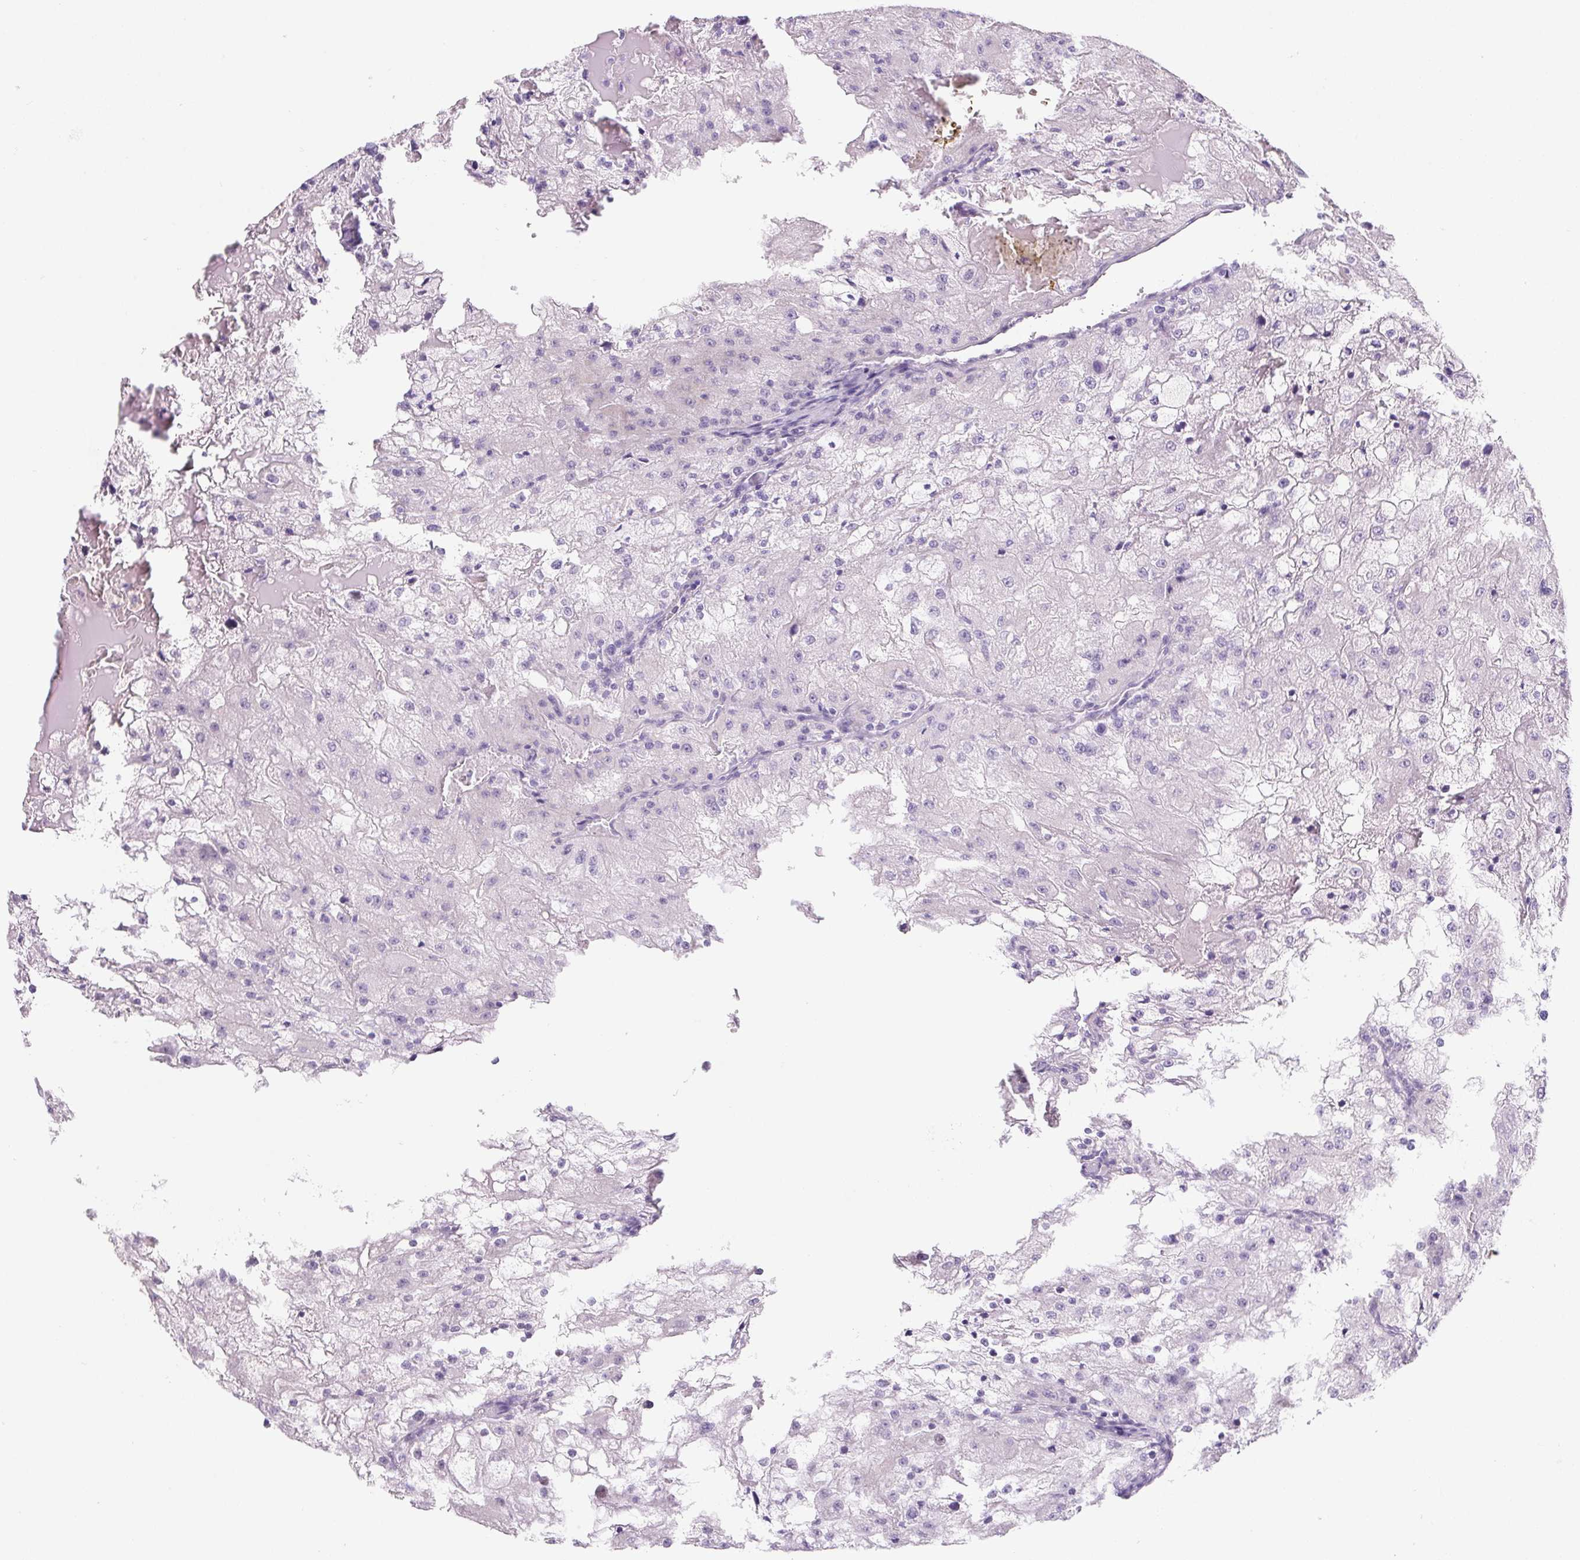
{"staining": {"intensity": "negative", "quantity": "none", "location": "none"}, "tissue": "renal cancer", "cell_type": "Tumor cells", "image_type": "cancer", "snomed": [{"axis": "morphology", "description": "Adenocarcinoma, NOS"}, {"axis": "topography", "description": "Kidney"}], "caption": "Immunohistochemistry histopathology image of human renal cancer stained for a protein (brown), which displays no expression in tumor cells.", "gene": "DPPA5", "patient": {"sex": "female", "age": 74}}